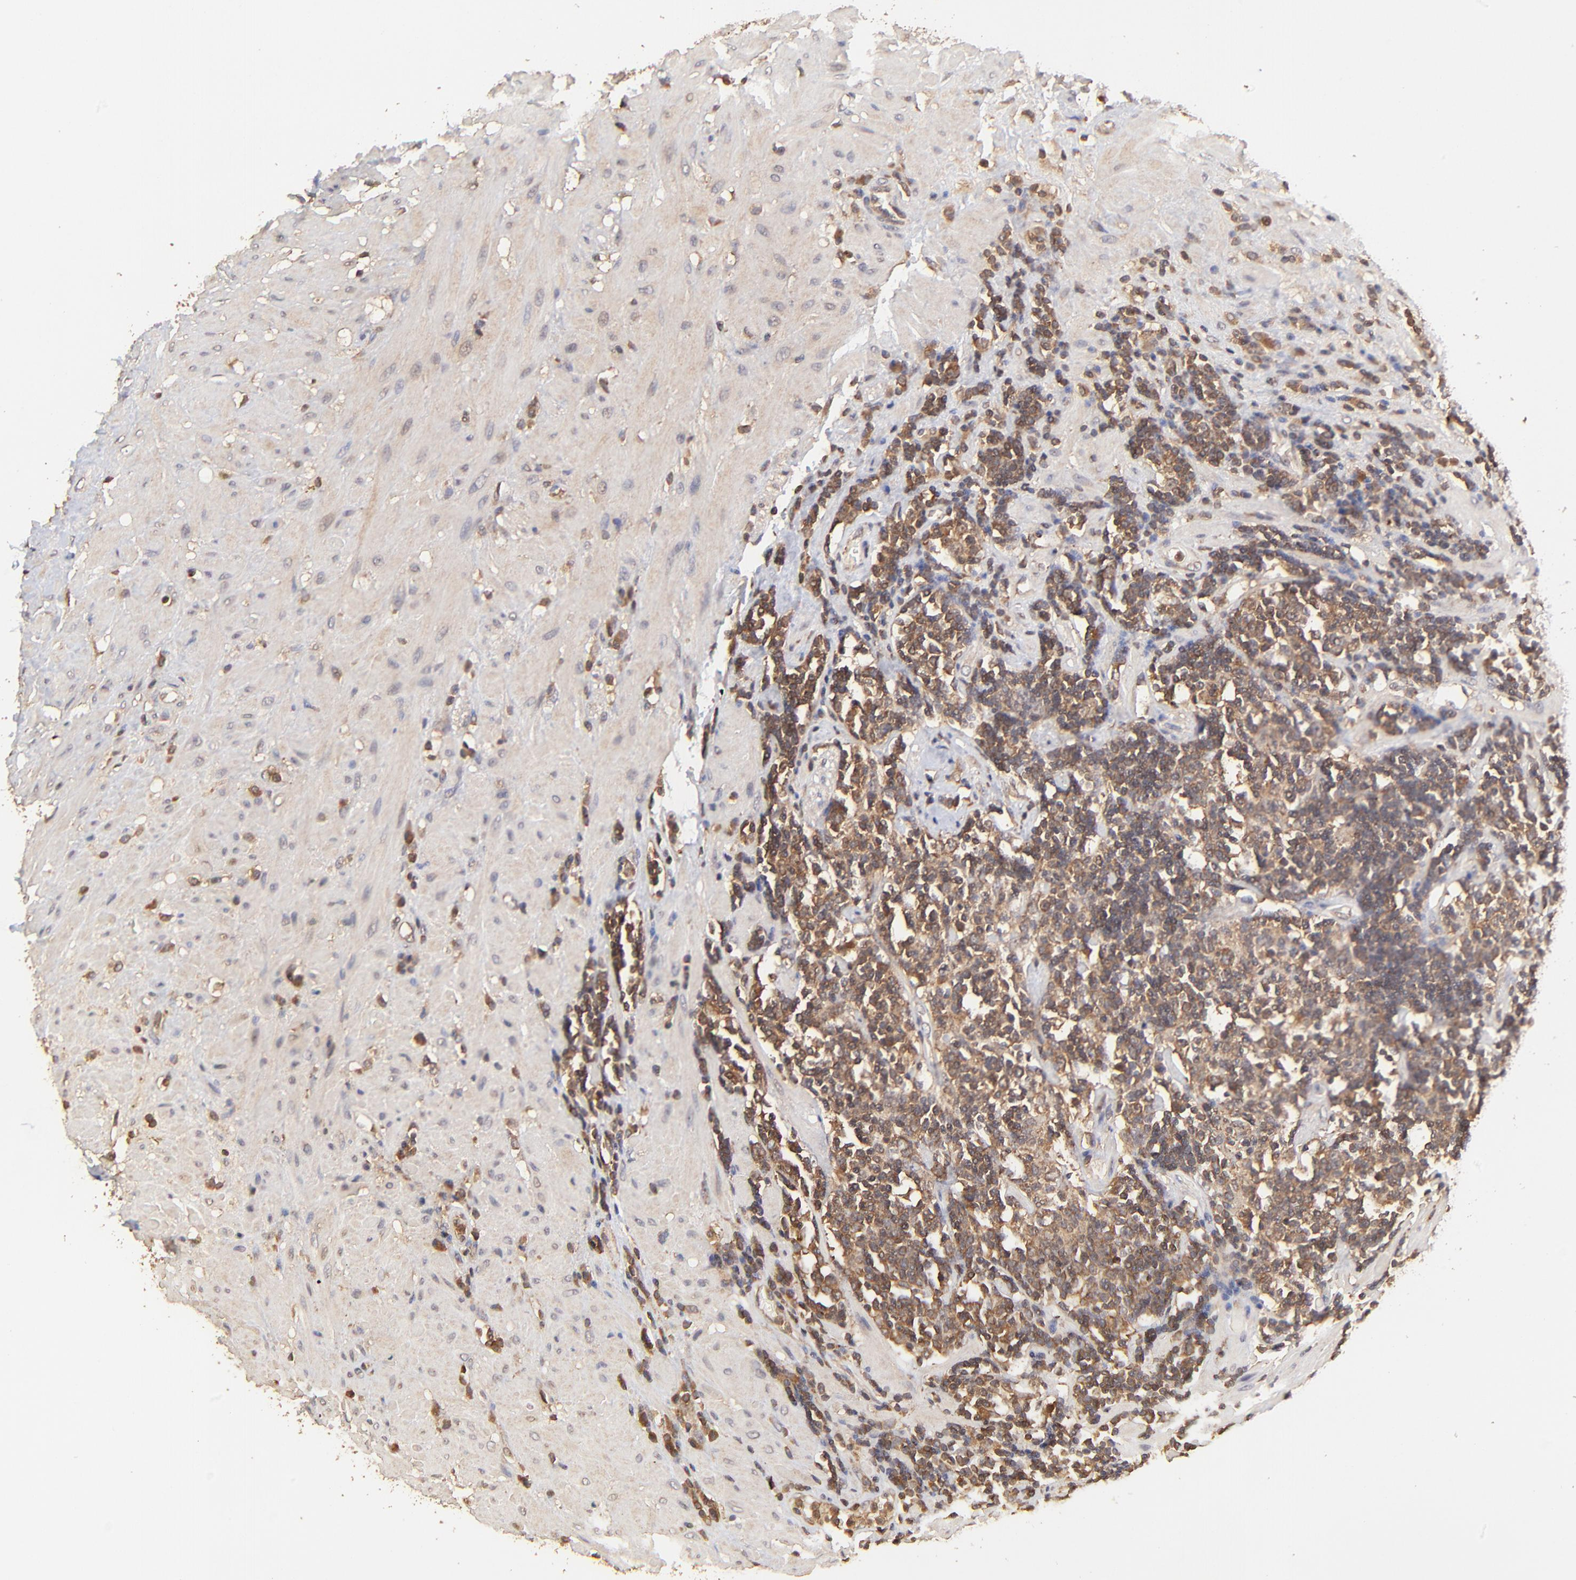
{"staining": {"intensity": "weak", "quantity": ">75%", "location": "cytoplasmic/membranous"}, "tissue": "seminal vesicle", "cell_type": "Glandular cells", "image_type": "normal", "snomed": [{"axis": "morphology", "description": "Normal tissue, NOS"}, {"axis": "topography", "description": "Seminal veicle"}], "caption": "Immunohistochemistry (IHC) micrograph of normal seminal vesicle stained for a protein (brown), which displays low levels of weak cytoplasmic/membranous positivity in about >75% of glandular cells.", "gene": "STON2", "patient": {"sex": "male", "age": 61}}